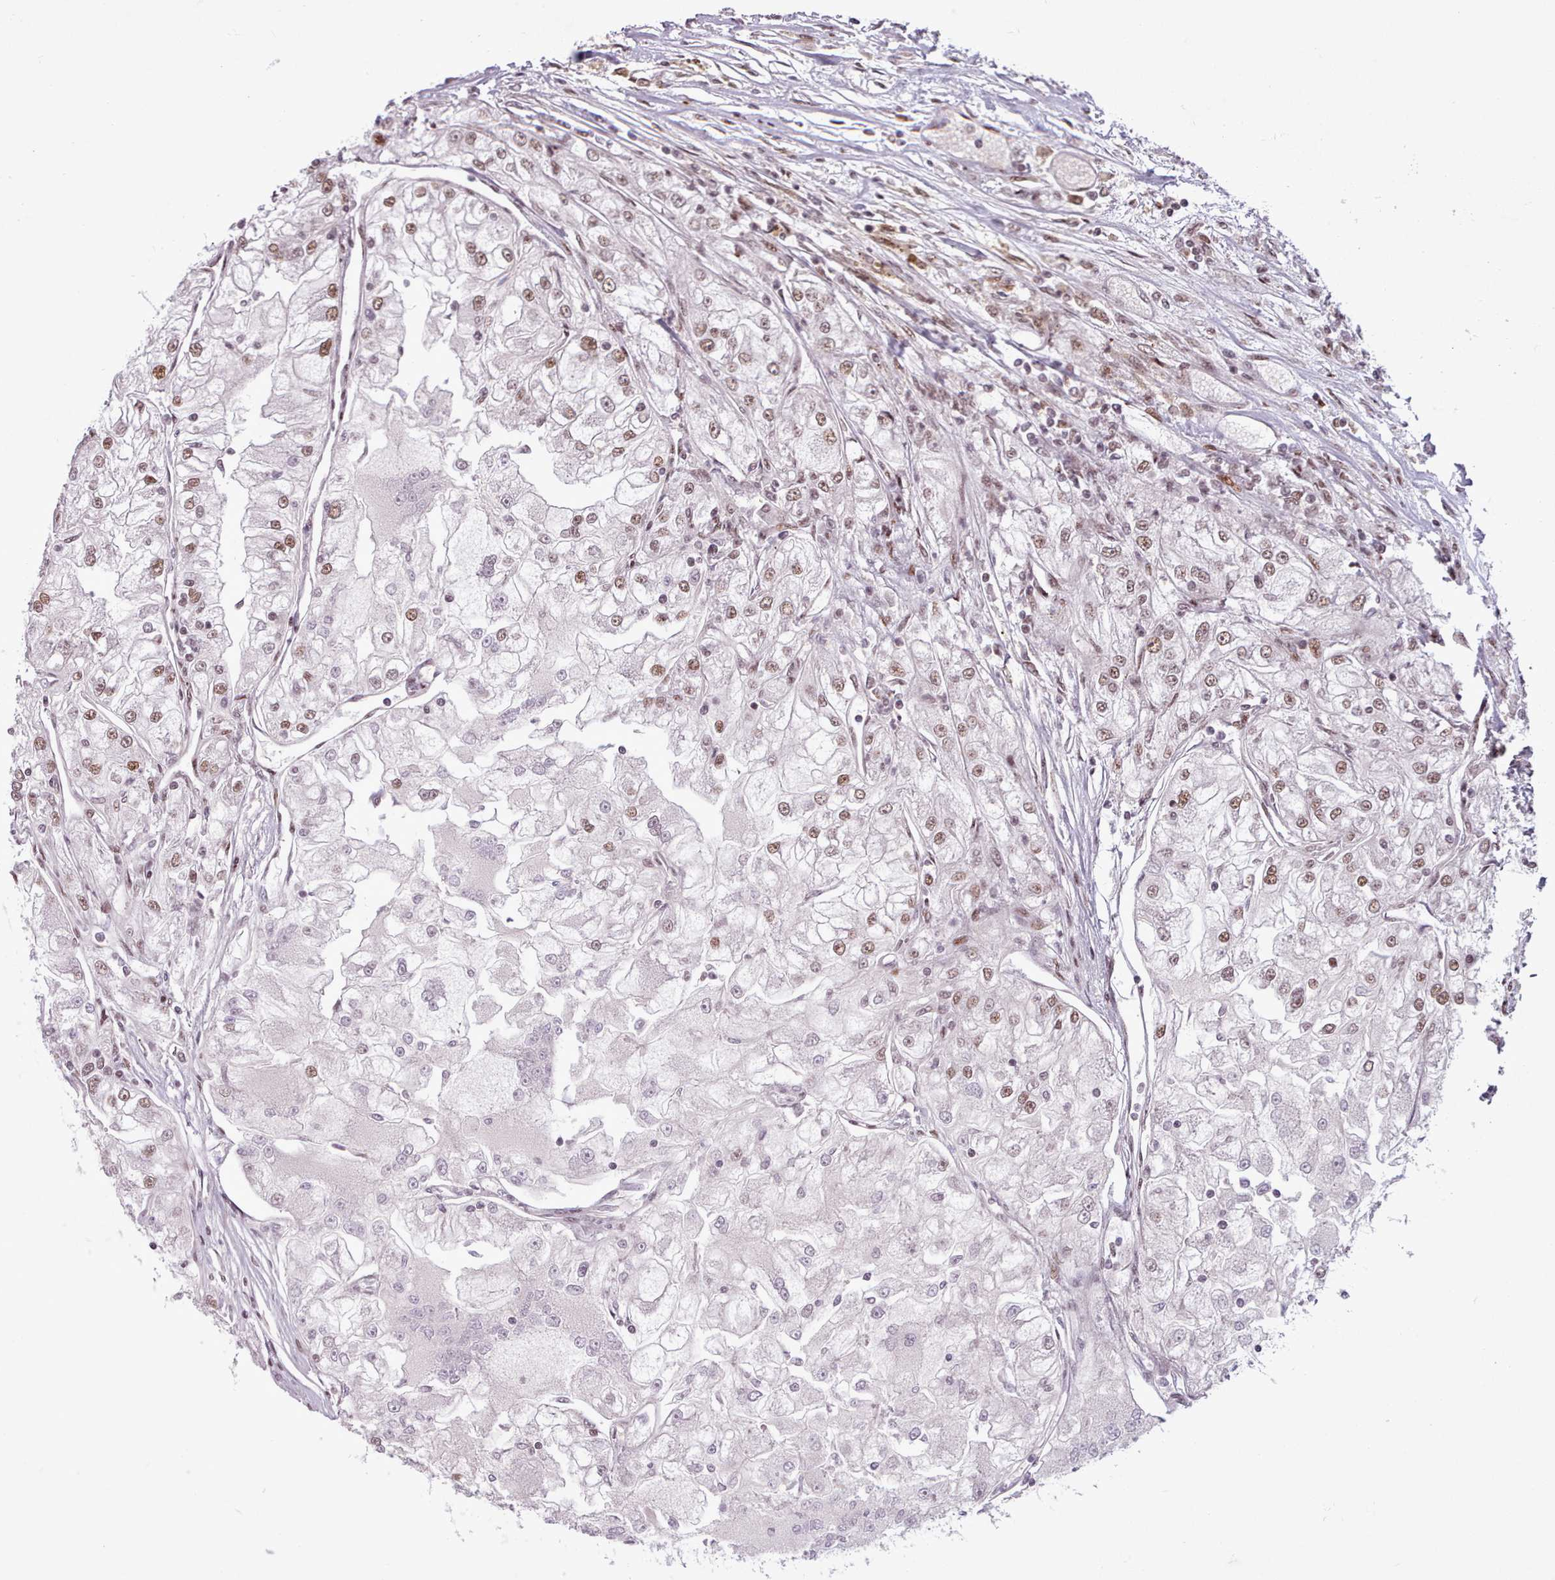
{"staining": {"intensity": "moderate", "quantity": ">75%", "location": "nuclear"}, "tissue": "renal cancer", "cell_type": "Tumor cells", "image_type": "cancer", "snomed": [{"axis": "morphology", "description": "Adenocarcinoma, NOS"}, {"axis": "topography", "description": "Kidney"}], "caption": "Renal cancer (adenocarcinoma) was stained to show a protein in brown. There is medium levels of moderate nuclear positivity in approximately >75% of tumor cells.", "gene": "SRSF4", "patient": {"sex": "female", "age": 72}}